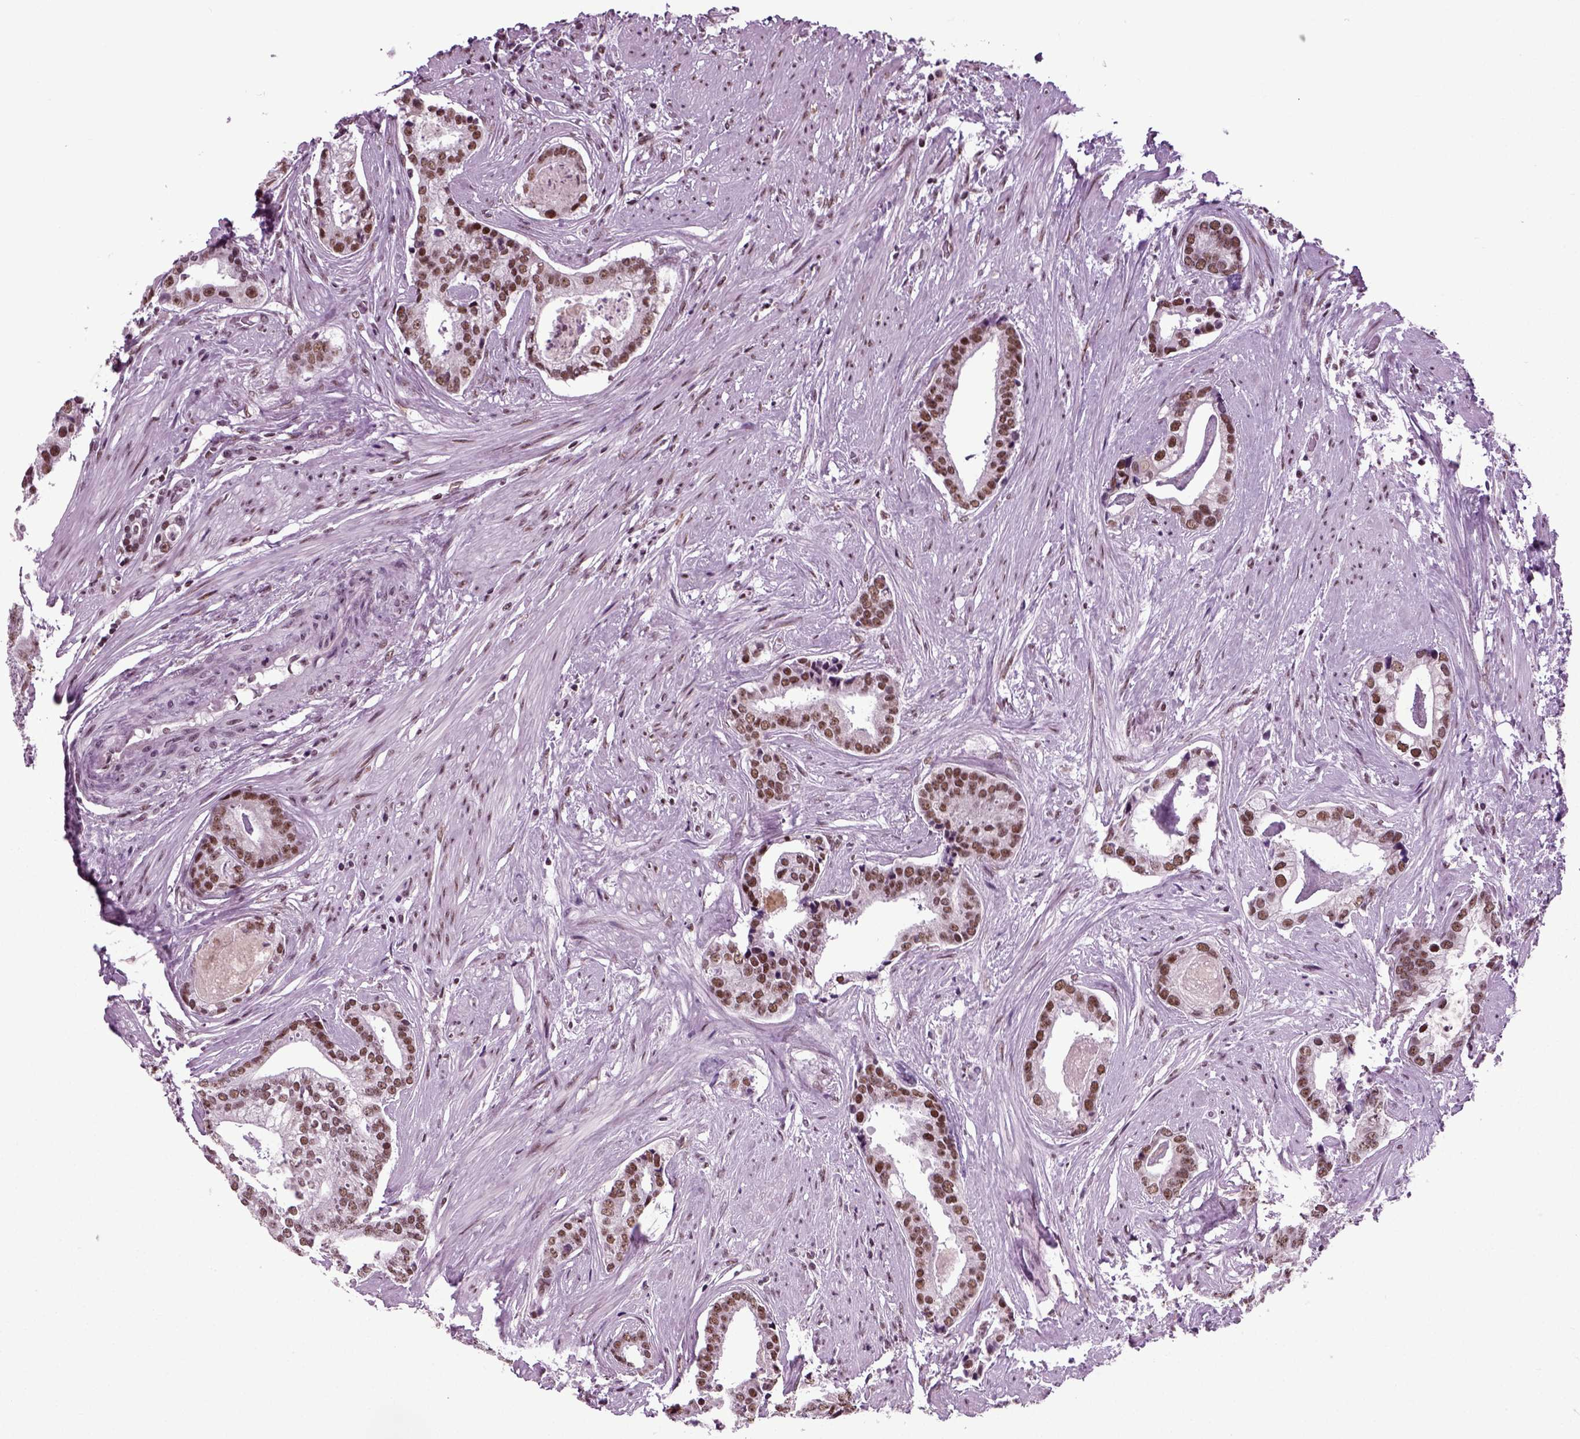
{"staining": {"intensity": "strong", "quantity": ">75%", "location": "nuclear"}, "tissue": "prostate cancer", "cell_type": "Tumor cells", "image_type": "cancer", "snomed": [{"axis": "morphology", "description": "Adenocarcinoma, NOS"}, {"axis": "topography", "description": "Prostate and seminal vesicle, NOS"}, {"axis": "topography", "description": "Prostate"}], "caption": "Protein staining of prostate cancer (adenocarcinoma) tissue exhibits strong nuclear expression in approximately >75% of tumor cells.", "gene": "RCOR3", "patient": {"sex": "male", "age": 44}}